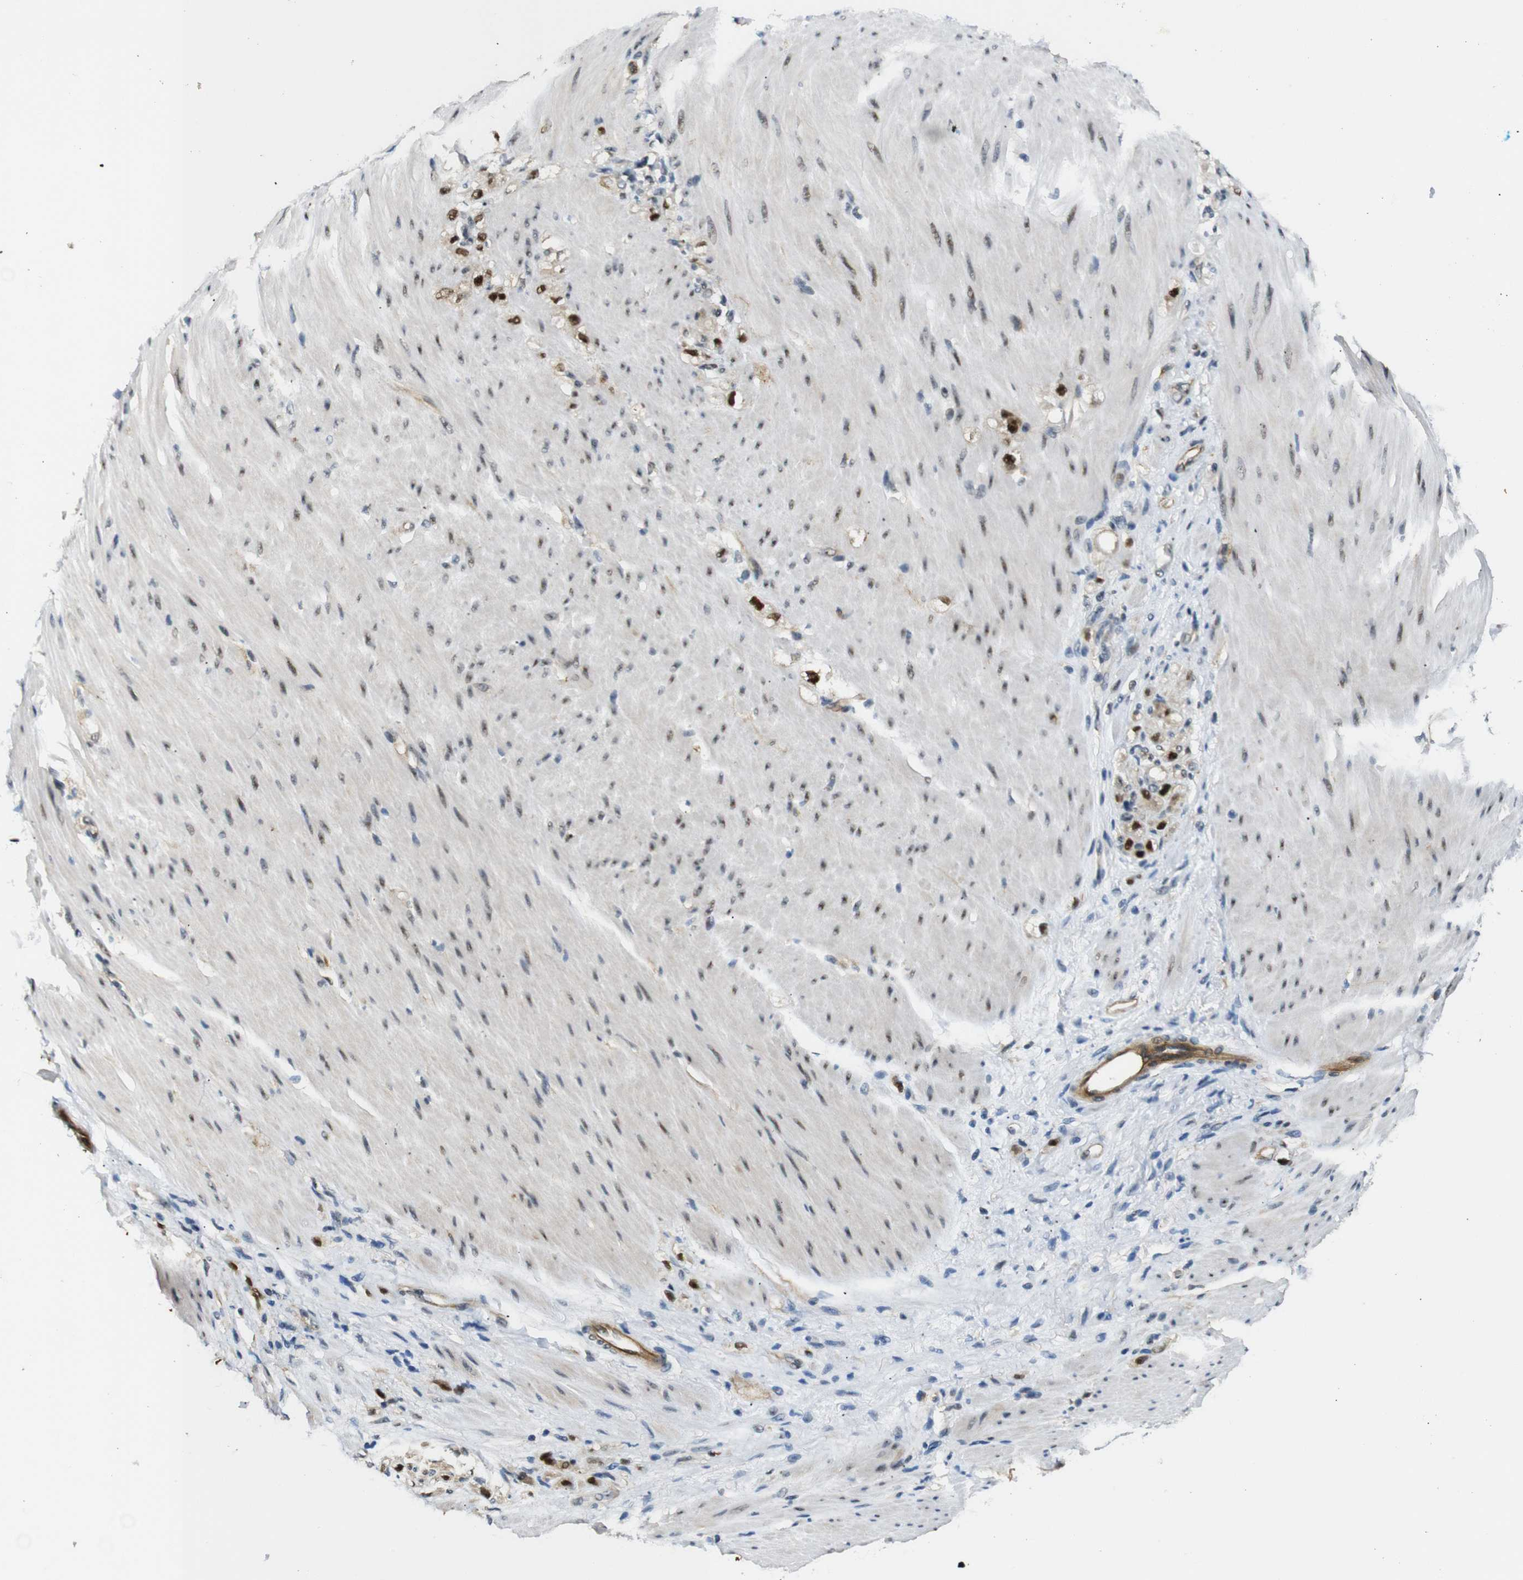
{"staining": {"intensity": "strong", "quantity": ">75%", "location": "nuclear"}, "tissue": "stomach cancer", "cell_type": "Tumor cells", "image_type": "cancer", "snomed": [{"axis": "morphology", "description": "Adenocarcinoma, NOS"}, {"axis": "topography", "description": "Stomach"}], "caption": "This photomicrograph reveals stomach cancer stained with immunohistochemistry (IHC) to label a protein in brown. The nuclear of tumor cells show strong positivity for the protein. Nuclei are counter-stained blue.", "gene": "PARN", "patient": {"sex": "male", "age": 82}}